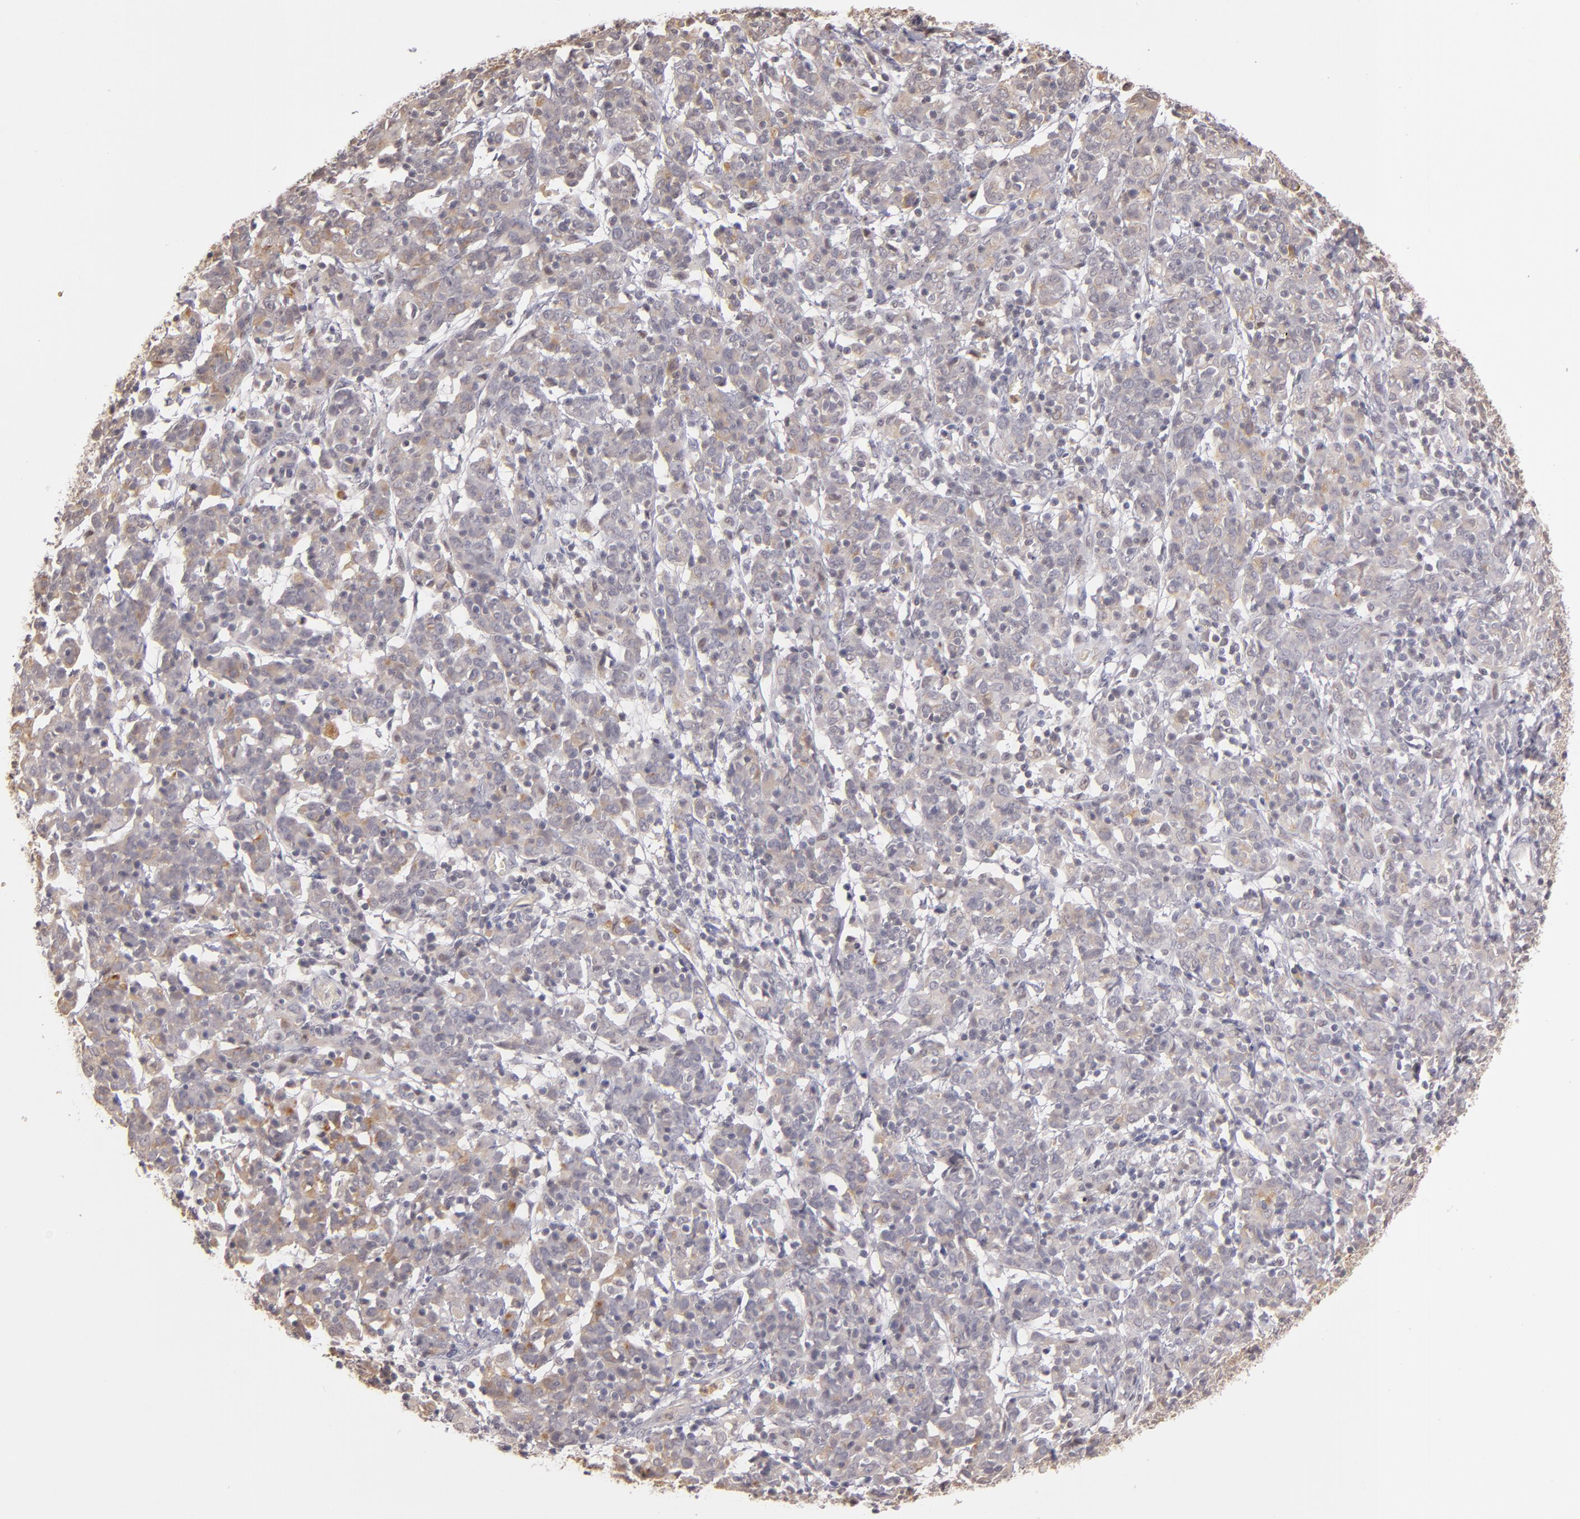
{"staining": {"intensity": "weak", "quantity": ">75%", "location": "cytoplasmic/membranous"}, "tissue": "cervical cancer", "cell_type": "Tumor cells", "image_type": "cancer", "snomed": [{"axis": "morphology", "description": "Normal tissue, NOS"}, {"axis": "morphology", "description": "Squamous cell carcinoma, NOS"}, {"axis": "topography", "description": "Cervix"}], "caption": "A photomicrograph of human cervical cancer (squamous cell carcinoma) stained for a protein shows weak cytoplasmic/membranous brown staining in tumor cells. (DAB (3,3'-diaminobenzidine) = brown stain, brightfield microscopy at high magnification).", "gene": "LRG1", "patient": {"sex": "female", "age": 67}}